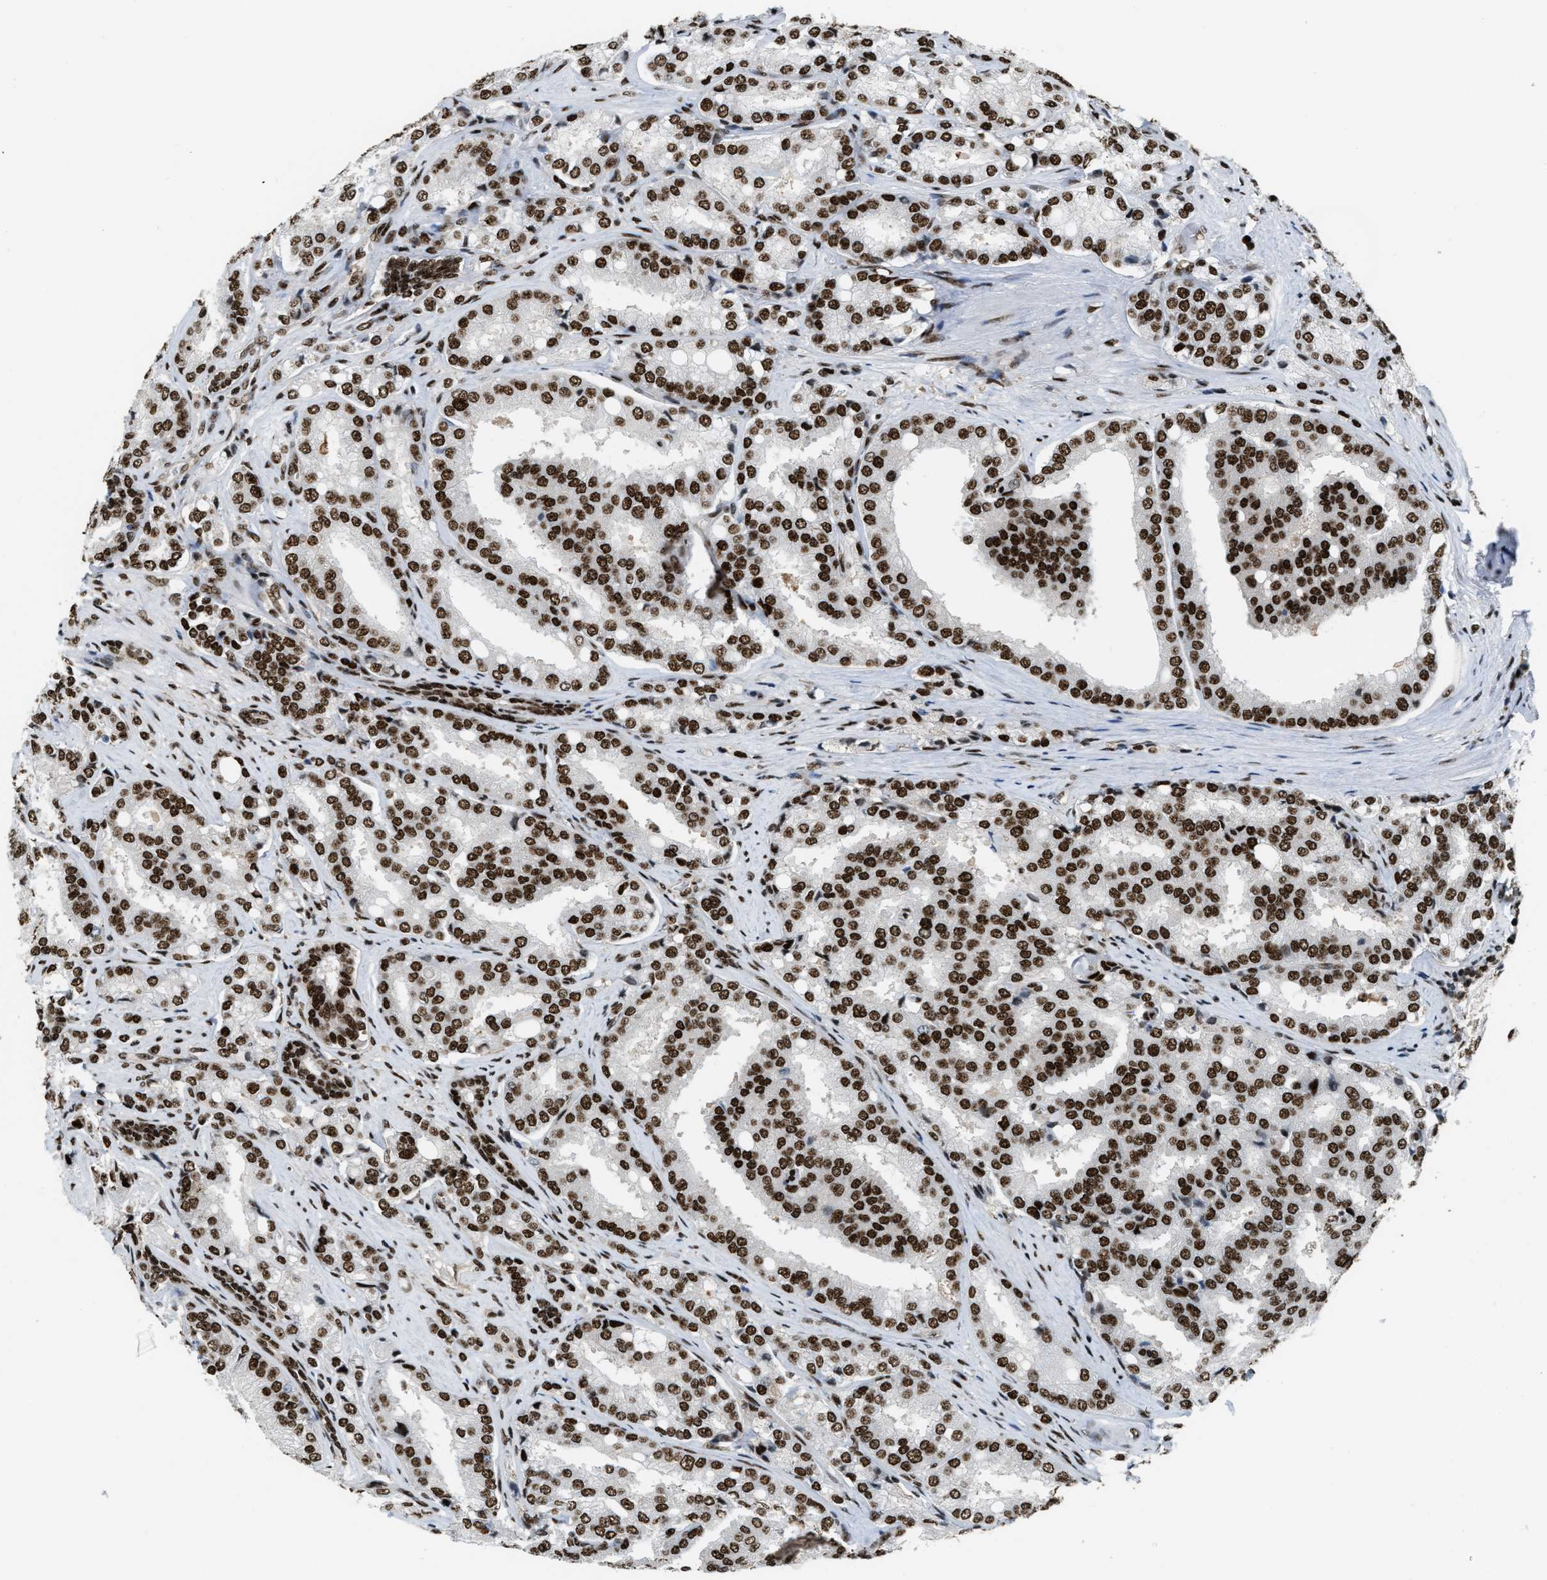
{"staining": {"intensity": "strong", "quantity": ">75%", "location": "nuclear"}, "tissue": "prostate cancer", "cell_type": "Tumor cells", "image_type": "cancer", "snomed": [{"axis": "morphology", "description": "Adenocarcinoma, High grade"}, {"axis": "topography", "description": "Prostate"}], "caption": "Prostate cancer stained with DAB immunohistochemistry reveals high levels of strong nuclear staining in about >75% of tumor cells.", "gene": "NUMA1", "patient": {"sex": "male", "age": 50}}